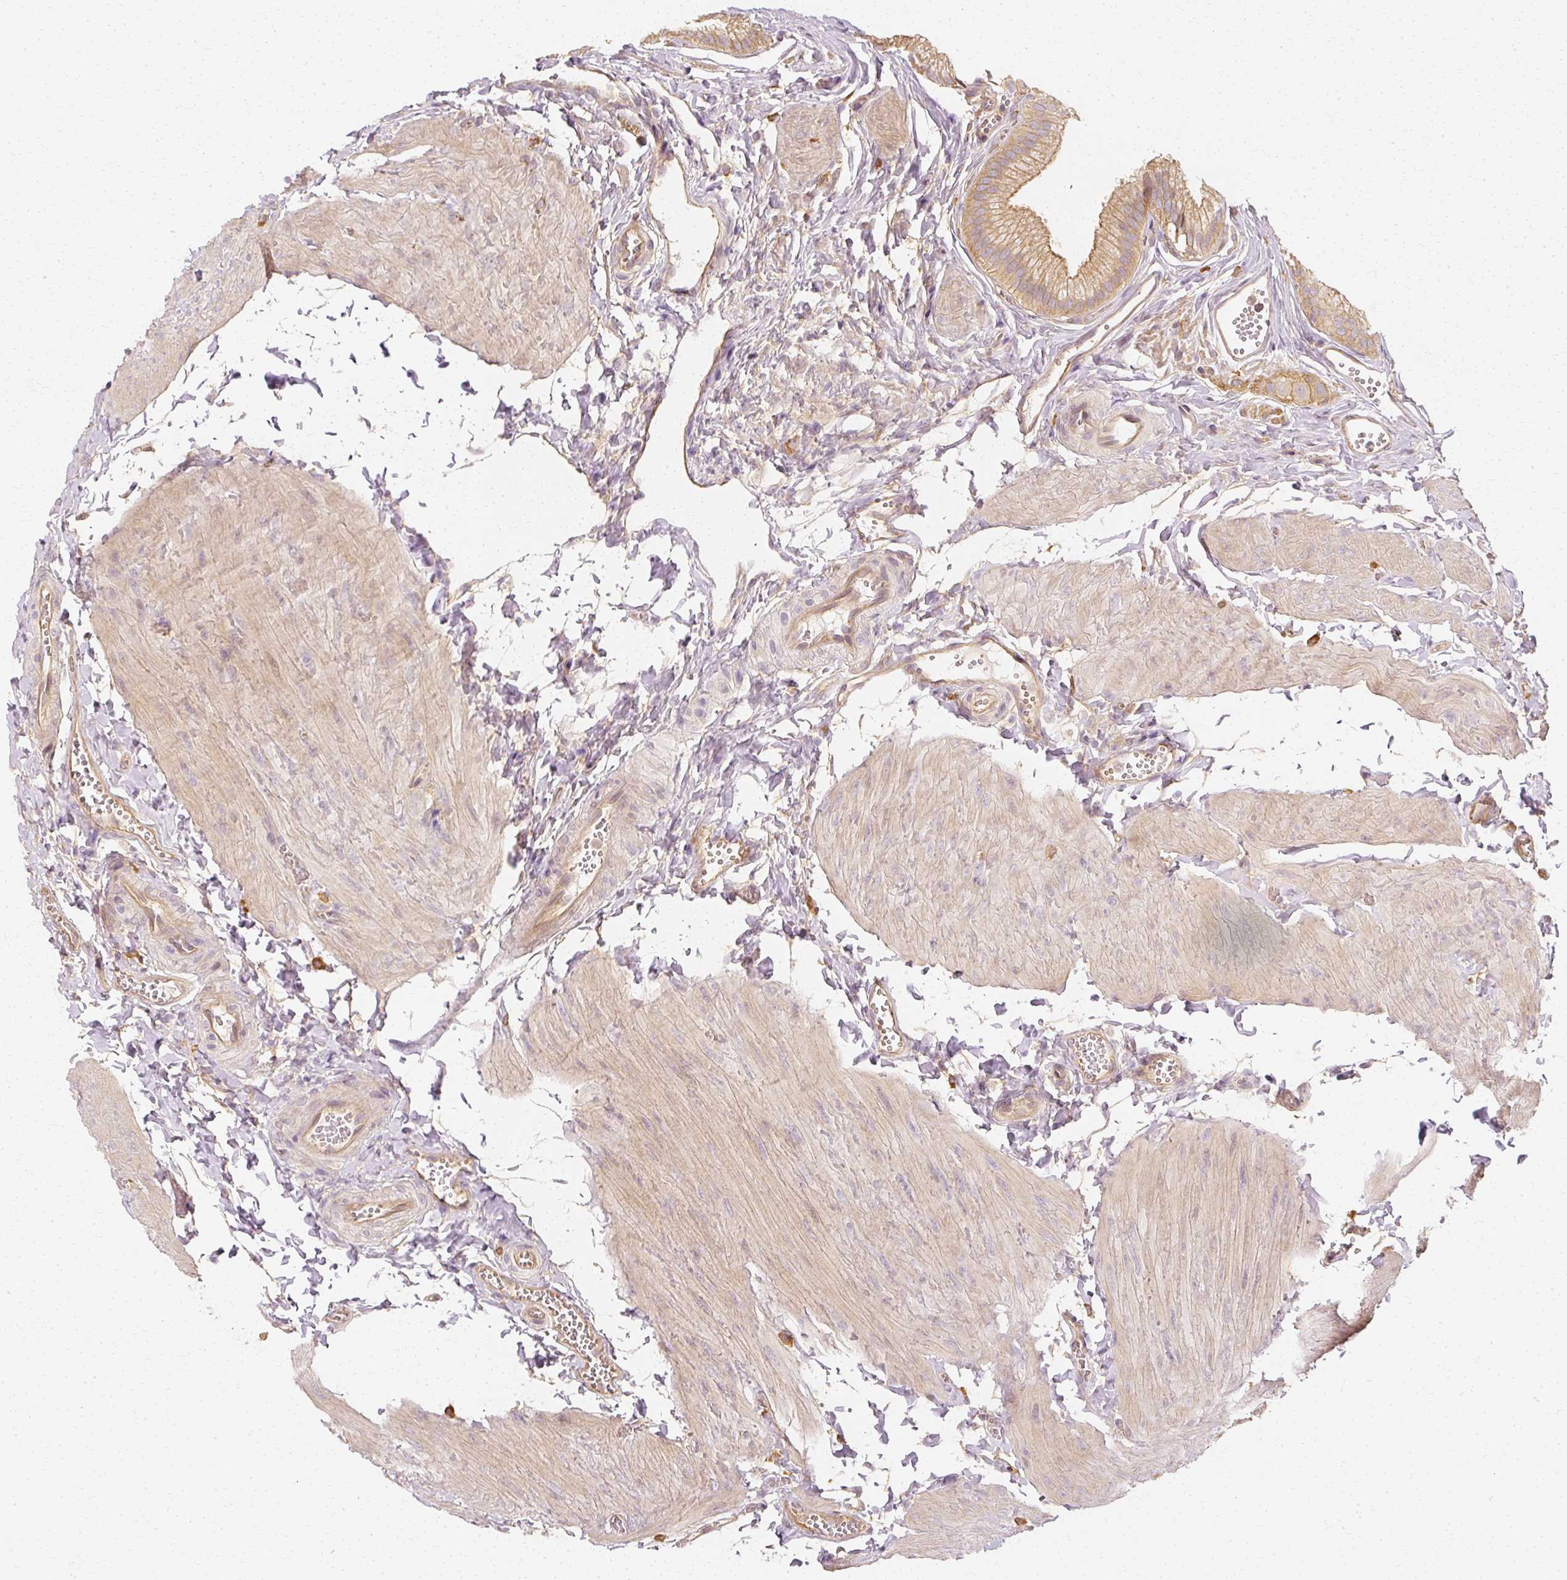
{"staining": {"intensity": "moderate", "quantity": ">75%", "location": "cytoplasmic/membranous"}, "tissue": "gallbladder", "cell_type": "Glandular cells", "image_type": "normal", "snomed": [{"axis": "morphology", "description": "Normal tissue, NOS"}, {"axis": "topography", "description": "Gallbladder"}, {"axis": "topography", "description": "Peripheral nerve tissue"}], "caption": "DAB immunohistochemical staining of benign human gallbladder exhibits moderate cytoplasmic/membranous protein positivity in about >75% of glandular cells. (brown staining indicates protein expression, while blue staining denotes nuclei).", "gene": "GNAQ", "patient": {"sex": "male", "age": 17}}